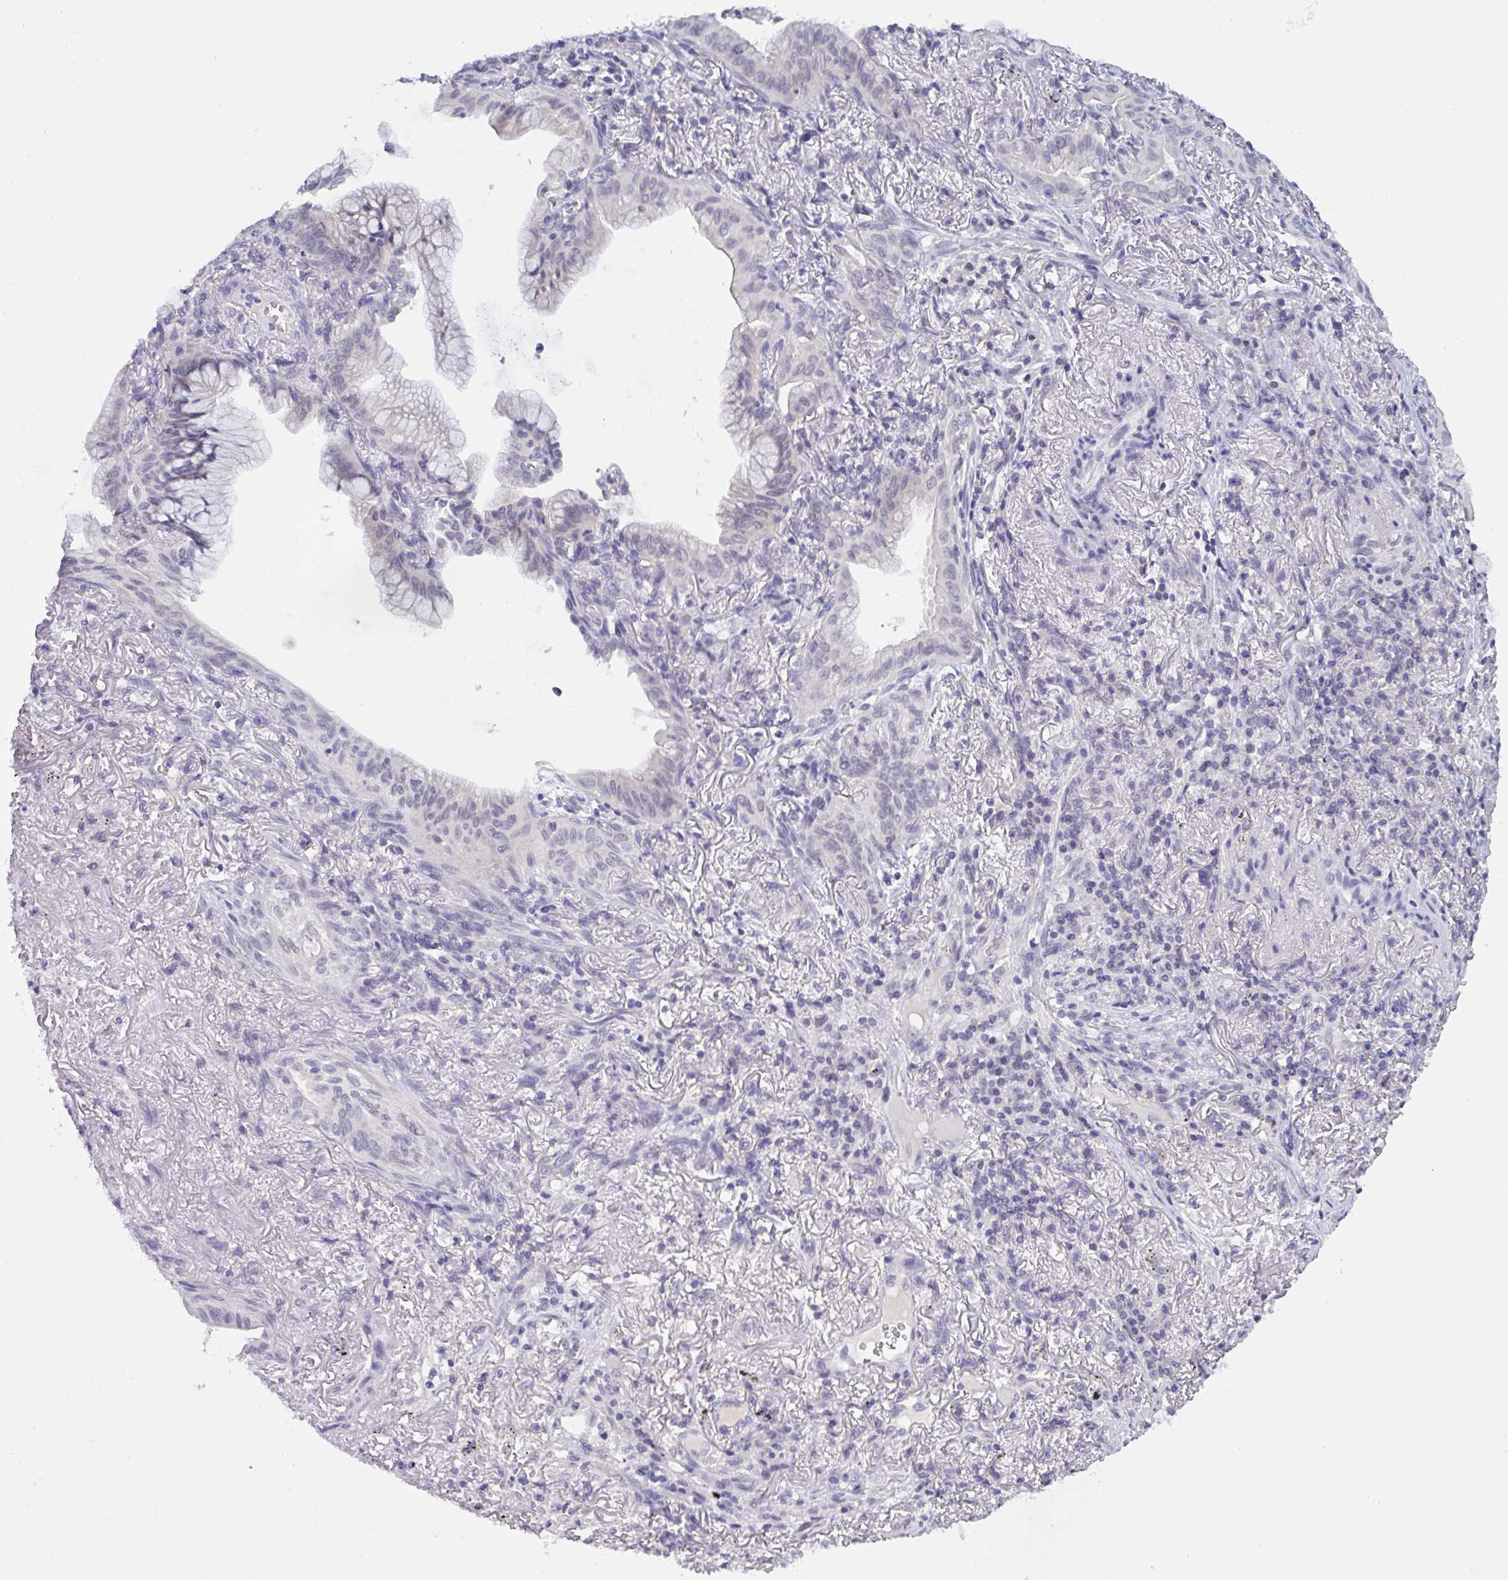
{"staining": {"intensity": "negative", "quantity": "none", "location": "none"}, "tissue": "lung cancer", "cell_type": "Tumor cells", "image_type": "cancer", "snomed": [{"axis": "morphology", "description": "Adenocarcinoma, NOS"}, {"axis": "topography", "description": "Lung"}], "caption": "Immunohistochemical staining of human adenocarcinoma (lung) shows no significant positivity in tumor cells.", "gene": "SERPINB13", "patient": {"sex": "male", "age": 77}}